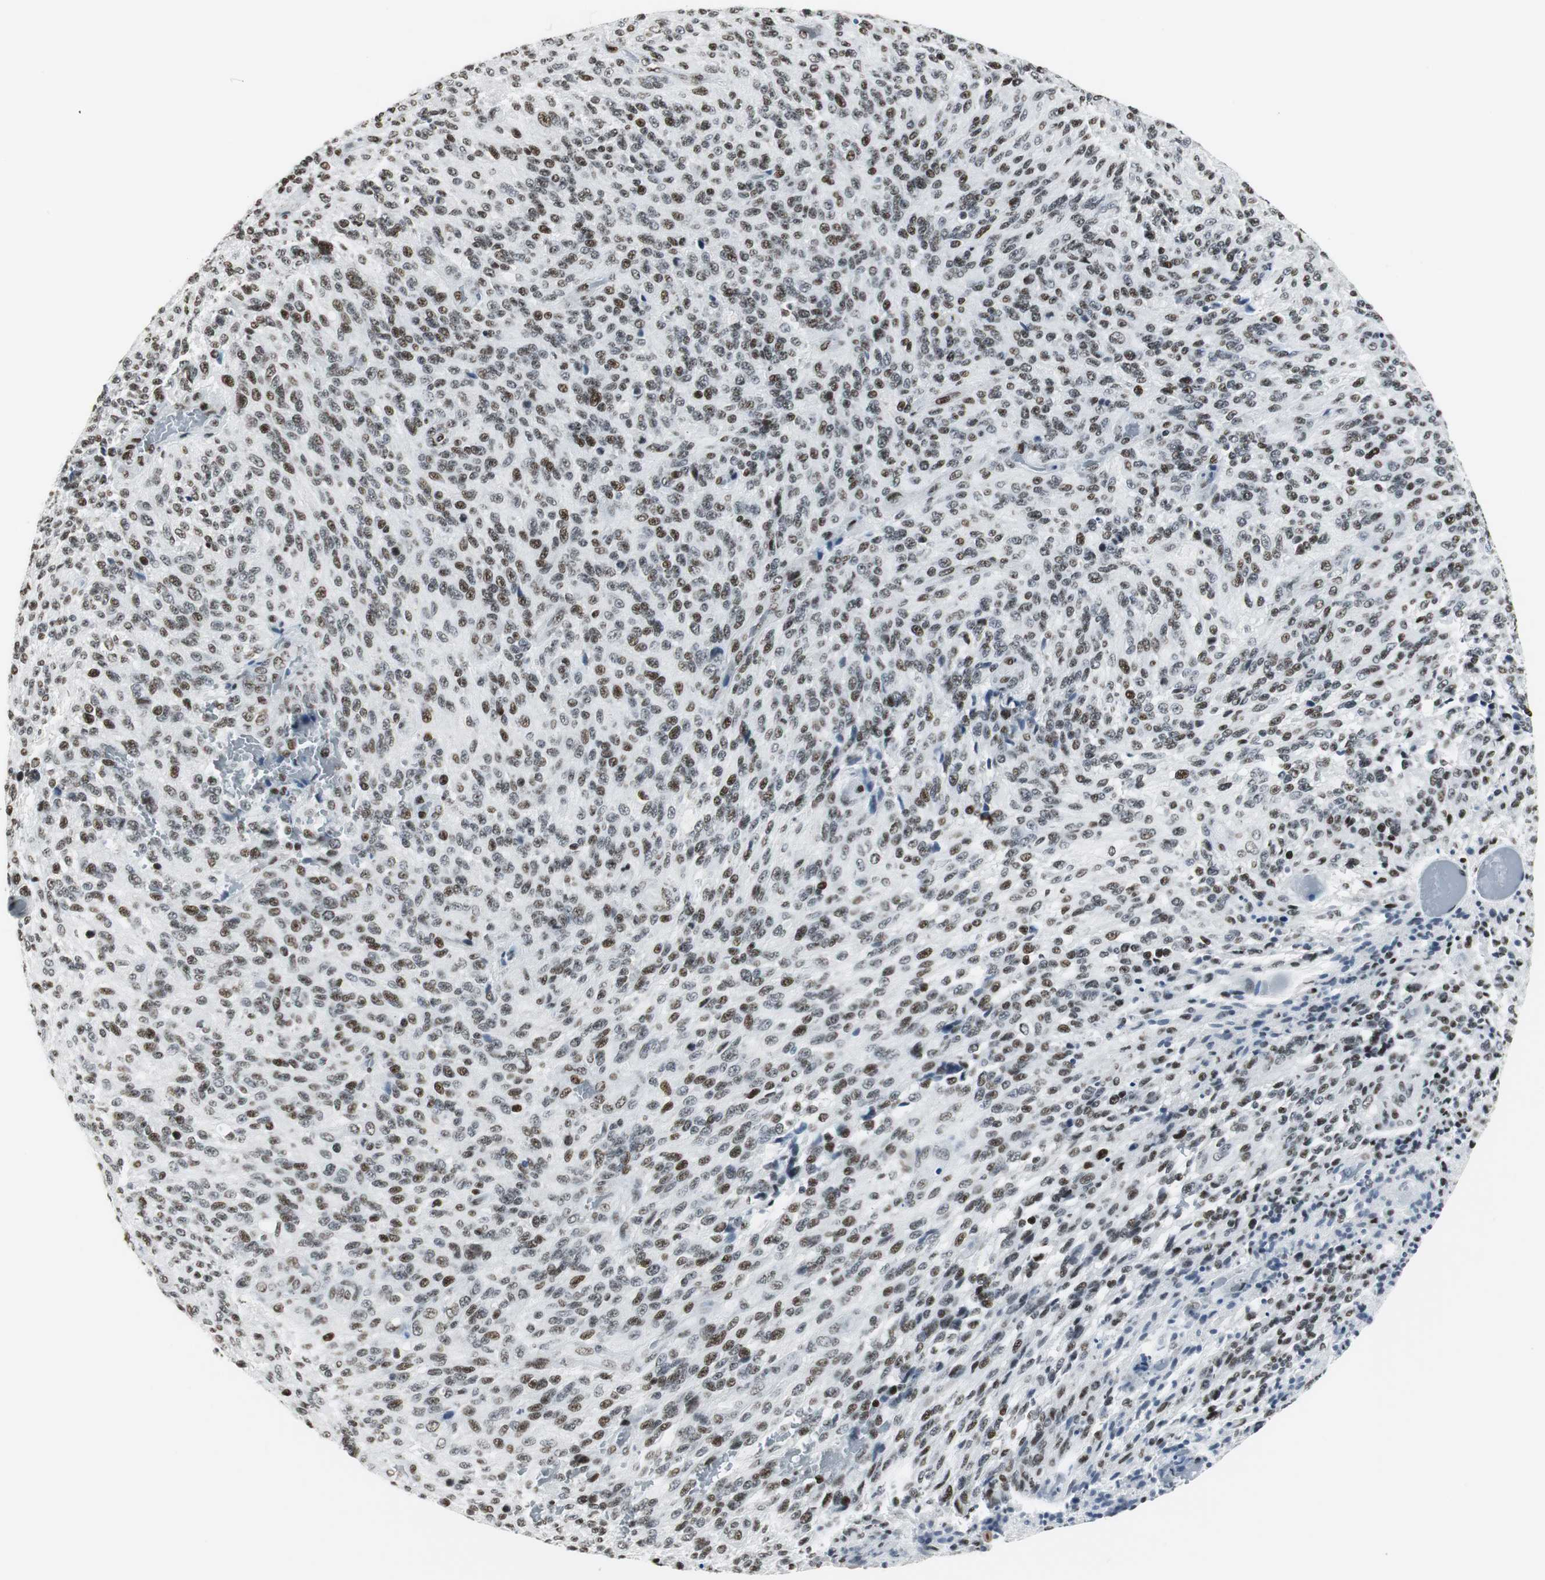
{"staining": {"intensity": "moderate", "quantity": ">75%", "location": "nuclear"}, "tissue": "glioma", "cell_type": "Tumor cells", "image_type": "cancer", "snomed": [{"axis": "morphology", "description": "Normal tissue, NOS"}, {"axis": "morphology", "description": "Glioma, malignant, High grade"}, {"axis": "topography", "description": "Cerebral cortex"}], "caption": "Human glioma stained with a protein marker displays moderate staining in tumor cells.", "gene": "RBBP4", "patient": {"sex": "male", "age": 56}}